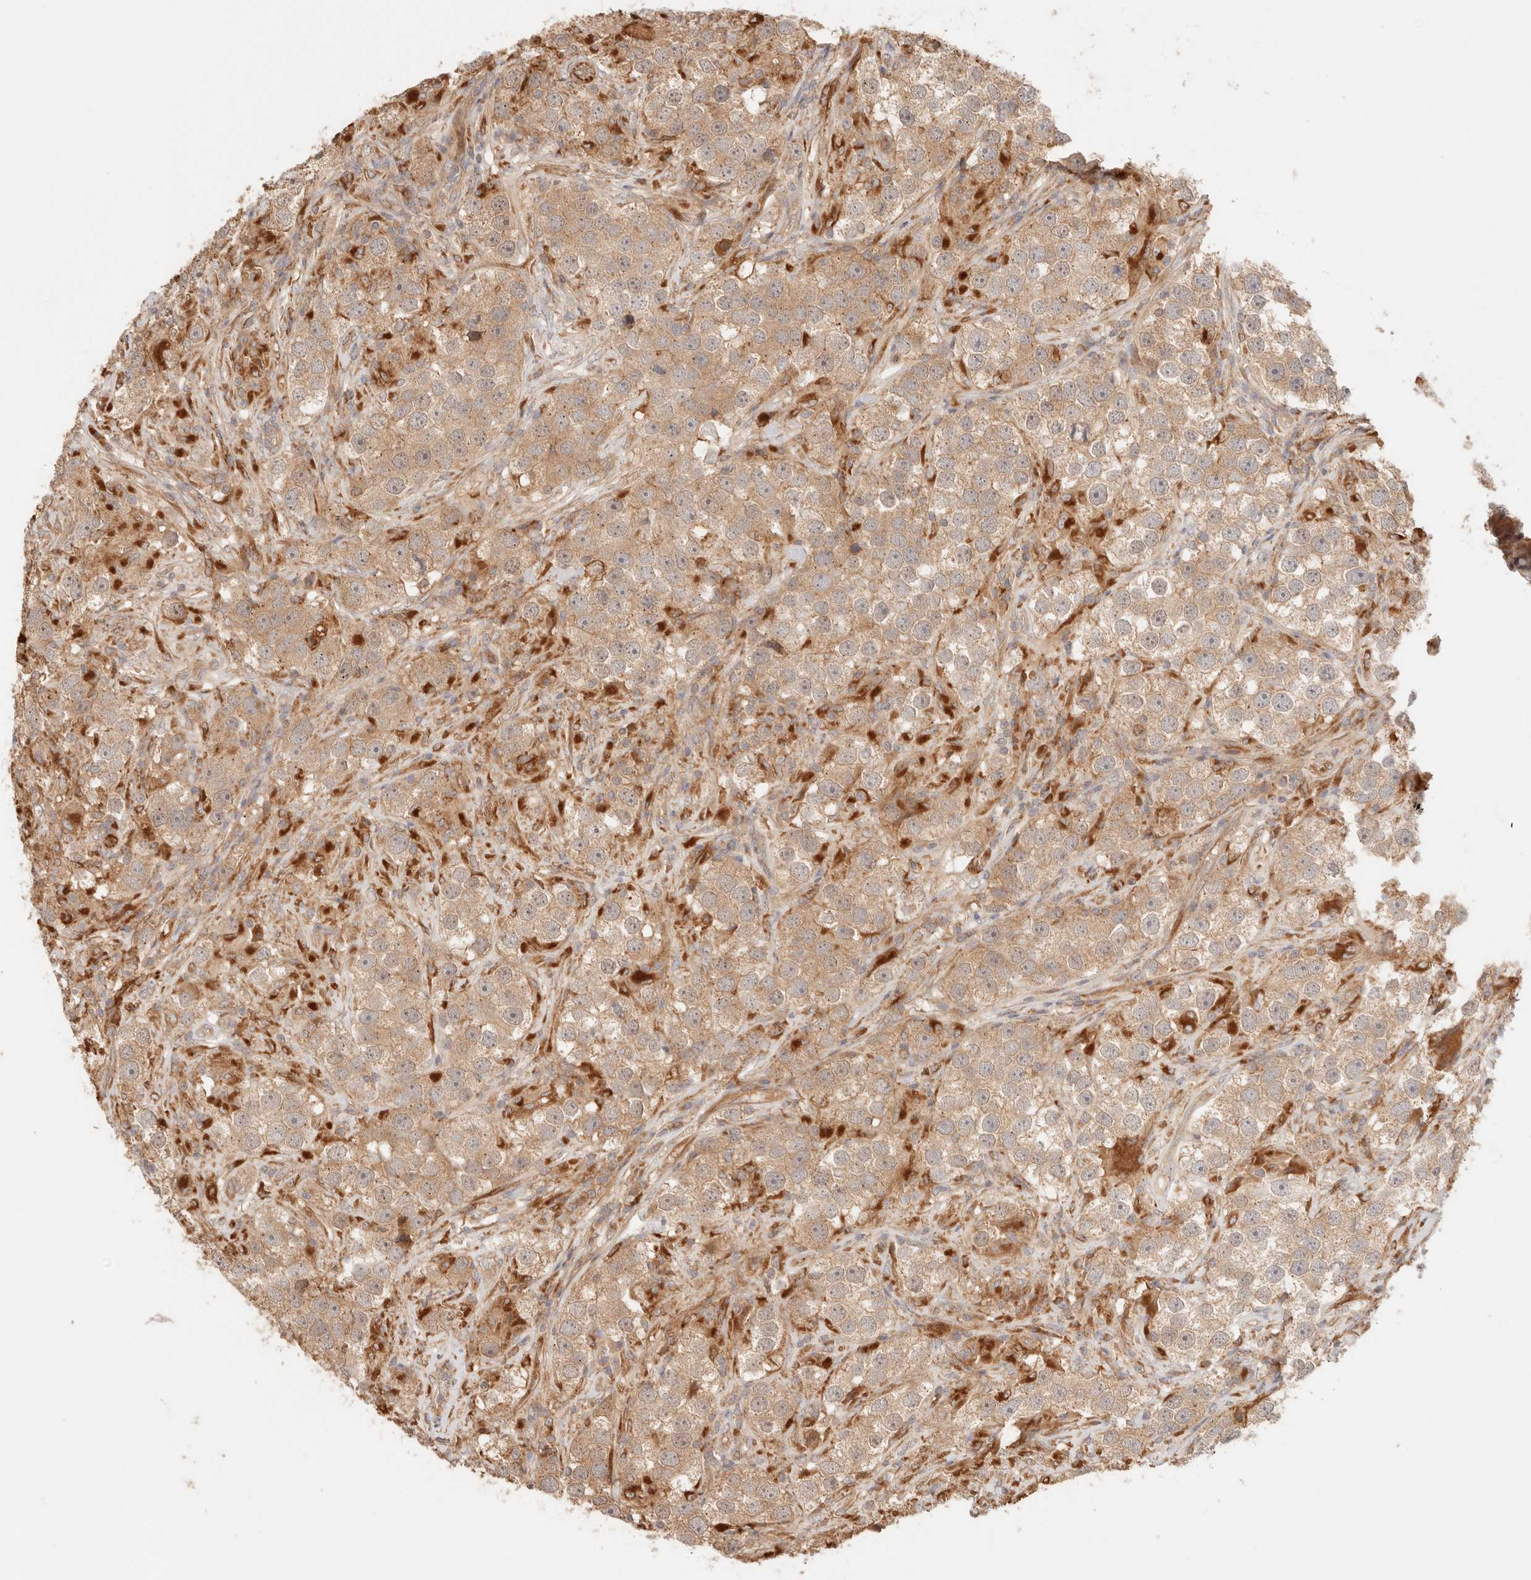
{"staining": {"intensity": "moderate", "quantity": ">75%", "location": "cytoplasmic/membranous"}, "tissue": "testis cancer", "cell_type": "Tumor cells", "image_type": "cancer", "snomed": [{"axis": "morphology", "description": "Seminoma, NOS"}, {"axis": "topography", "description": "Testis"}], "caption": "Testis cancer (seminoma) tissue demonstrates moderate cytoplasmic/membranous positivity in about >75% of tumor cells, visualized by immunohistochemistry.", "gene": "IL1R2", "patient": {"sex": "male", "age": 49}}